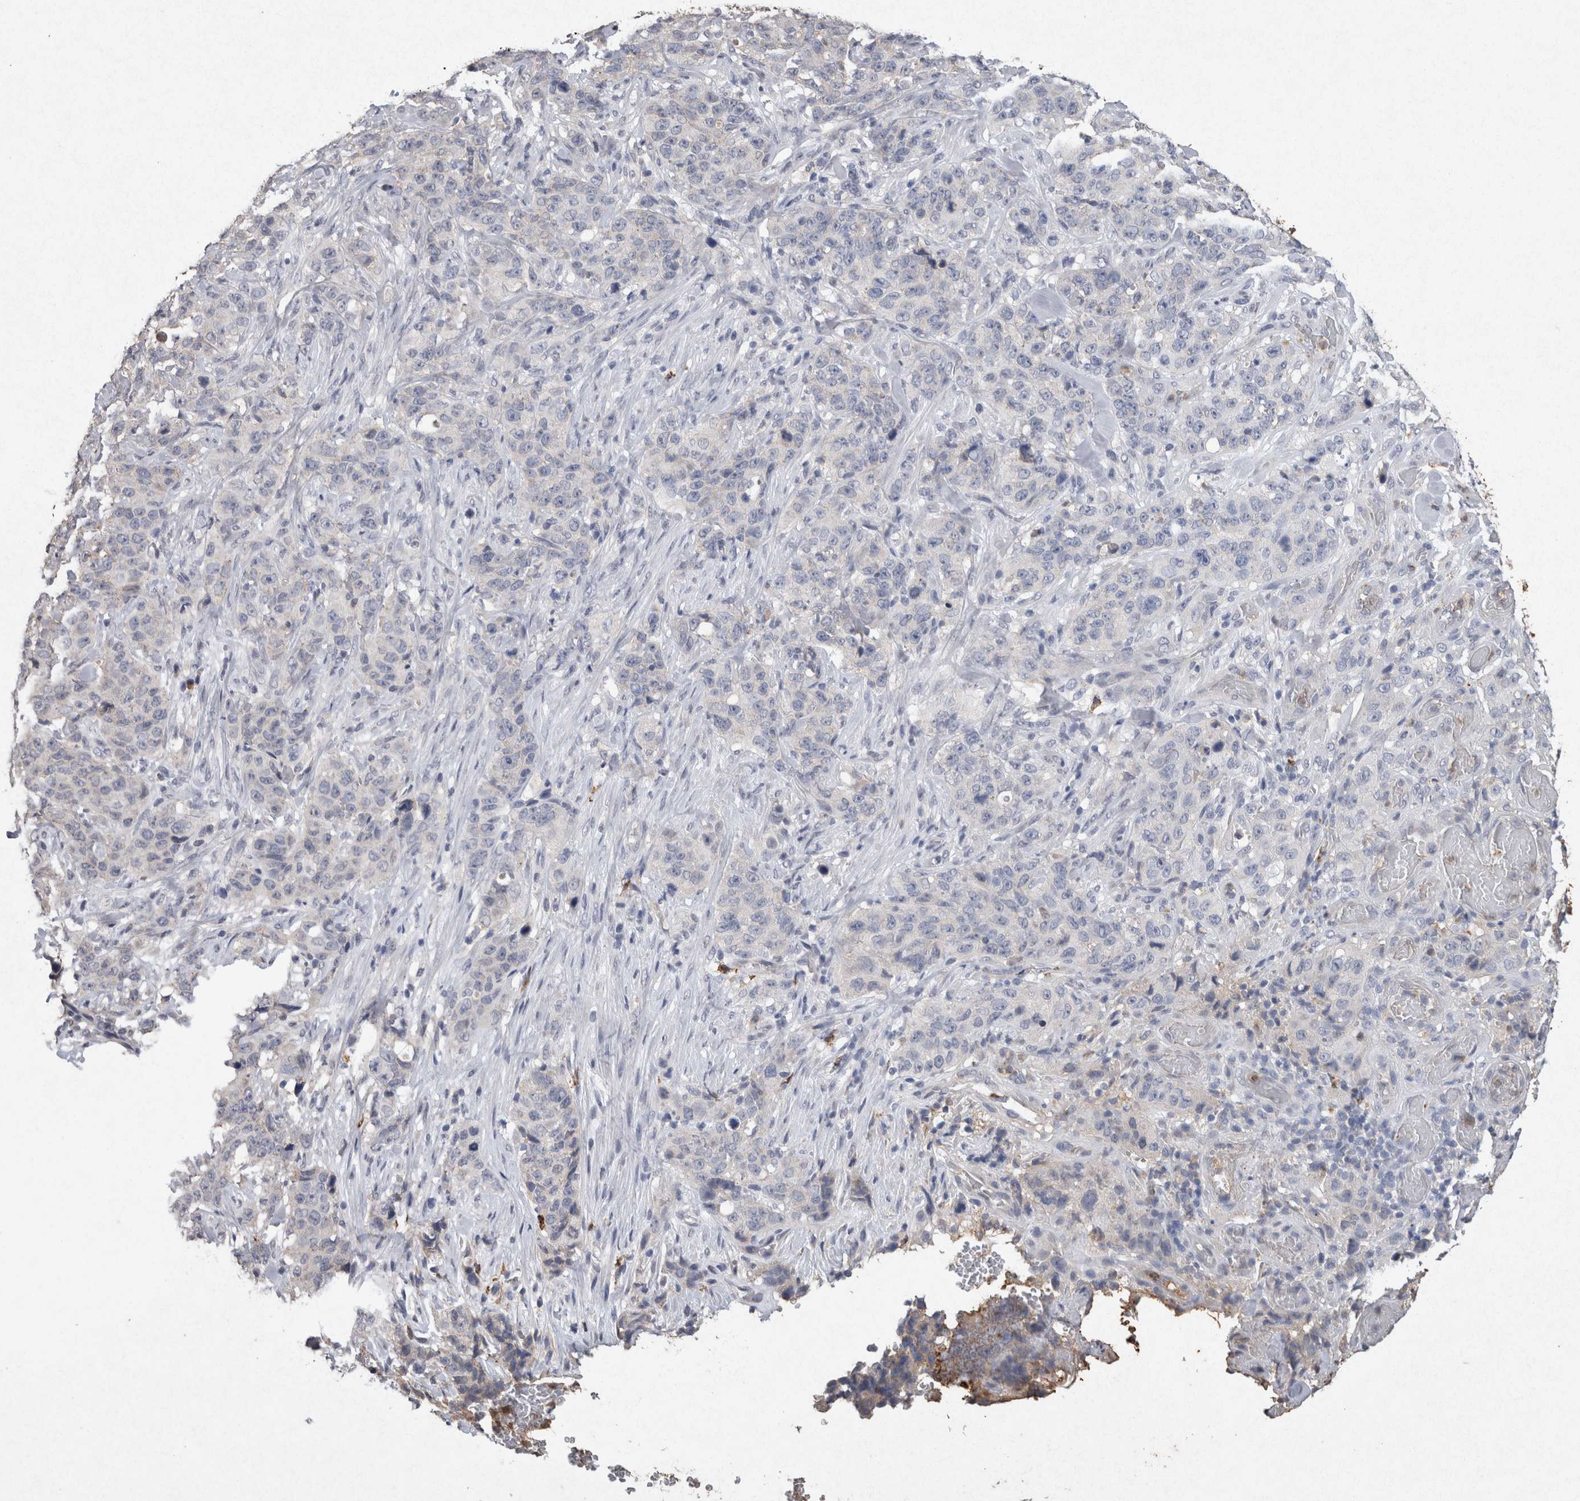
{"staining": {"intensity": "negative", "quantity": "none", "location": "none"}, "tissue": "stomach cancer", "cell_type": "Tumor cells", "image_type": "cancer", "snomed": [{"axis": "morphology", "description": "Adenocarcinoma, NOS"}, {"axis": "topography", "description": "Stomach"}], "caption": "Immunohistochemistry image of human stomach cancer (adenocarcinoma) stained for a protein (brown), which demonstrates no positivity in tumor cells.", "gene": "FABP7", "patient": {"sex": "male", "age": 48}}